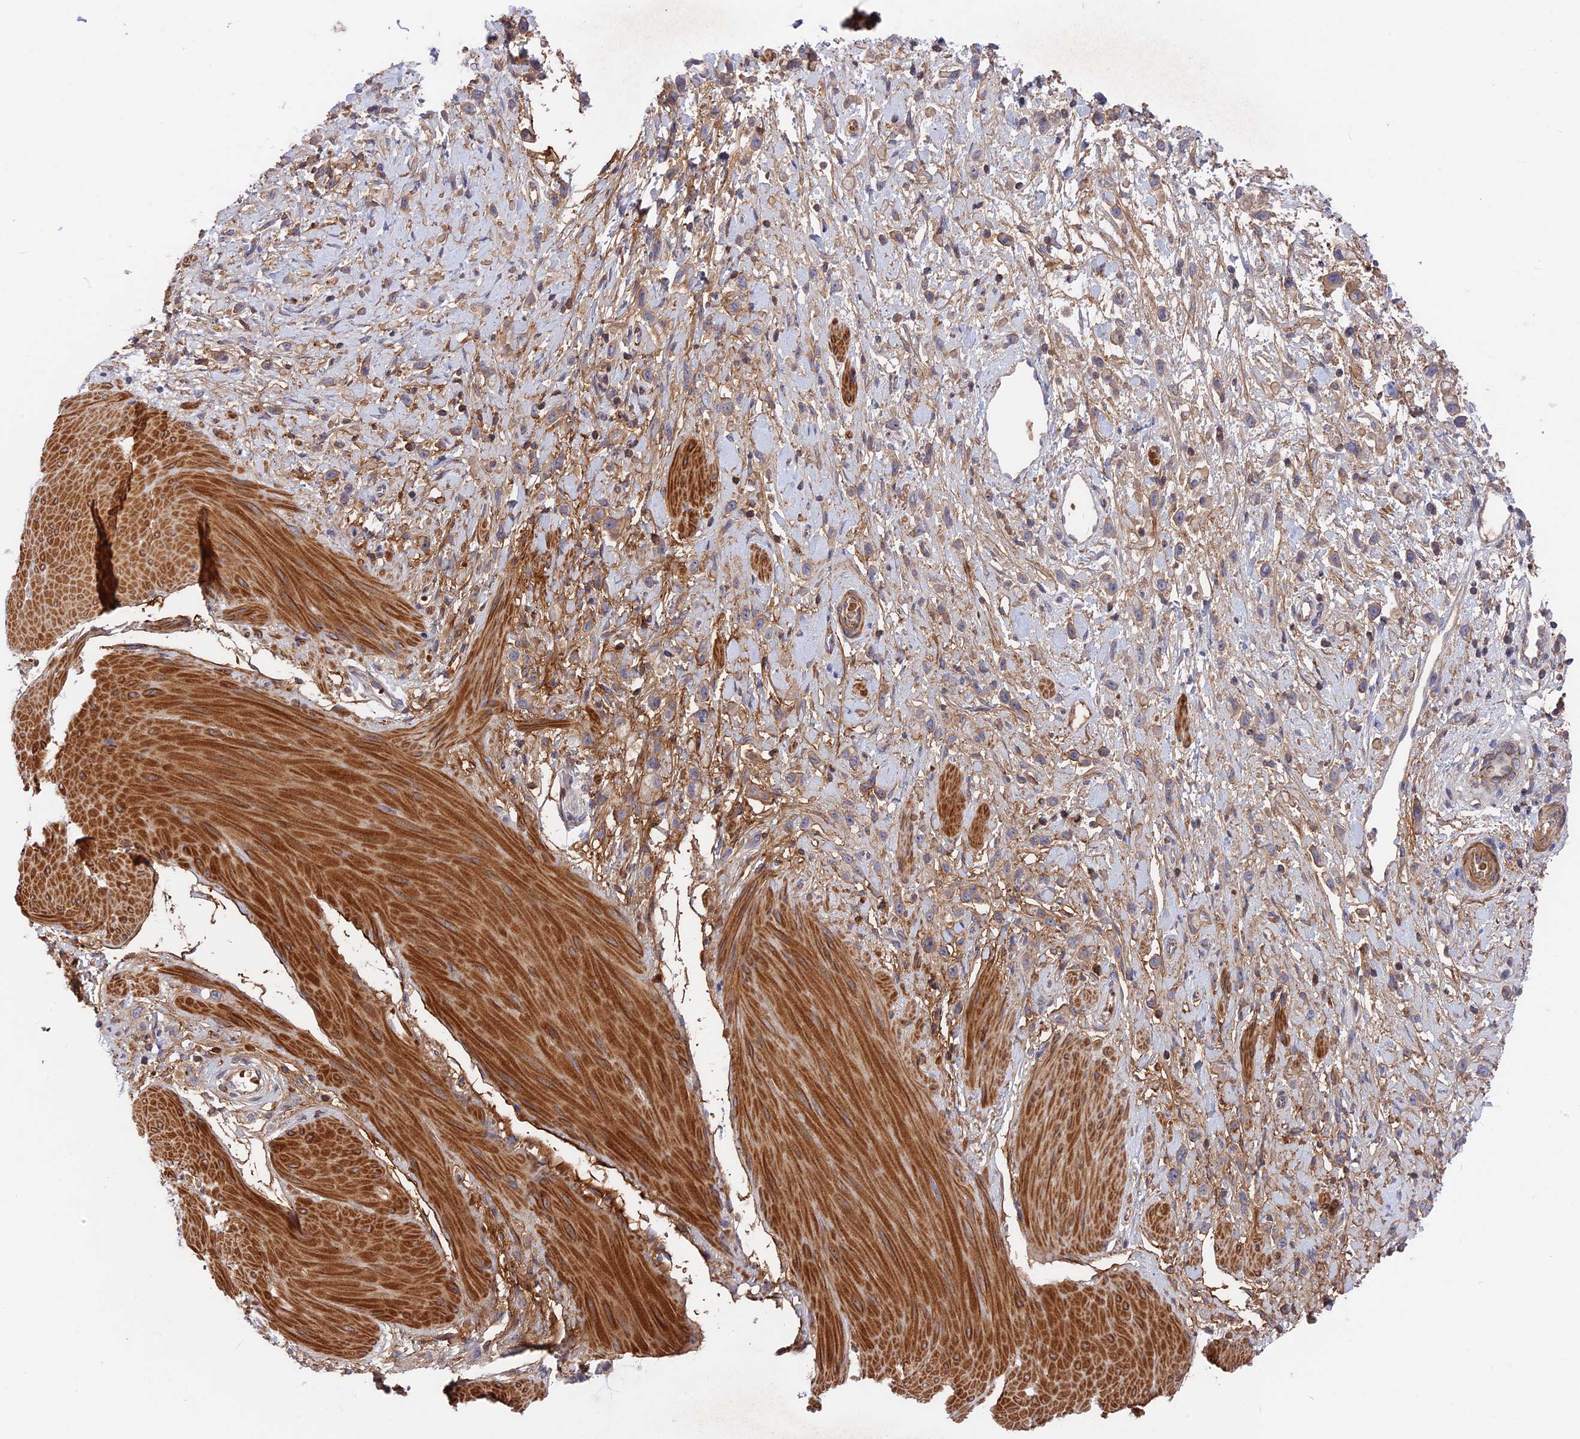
{"staining": {"intensity": "weak", "quantity": "<25%", "location": "cytoplasmic/membranous"}, "tissue": "stomach cancer", "cell_type": "Tumor cells", "image_type": "cancer", "snomed": [{"axis": "morphology", "description": "Adenocarcinoma, NOS"}, {"axis": "topography", "description": "Stomach"}], "caption": "A high-resolution photomicrograph shows IHC staining of stomach cancer (adenocarcinoma), which exhibits no significant positivity in tumor cells.", "gene": "CPNE7", "patient": {"sex": "female", "age": 65}}